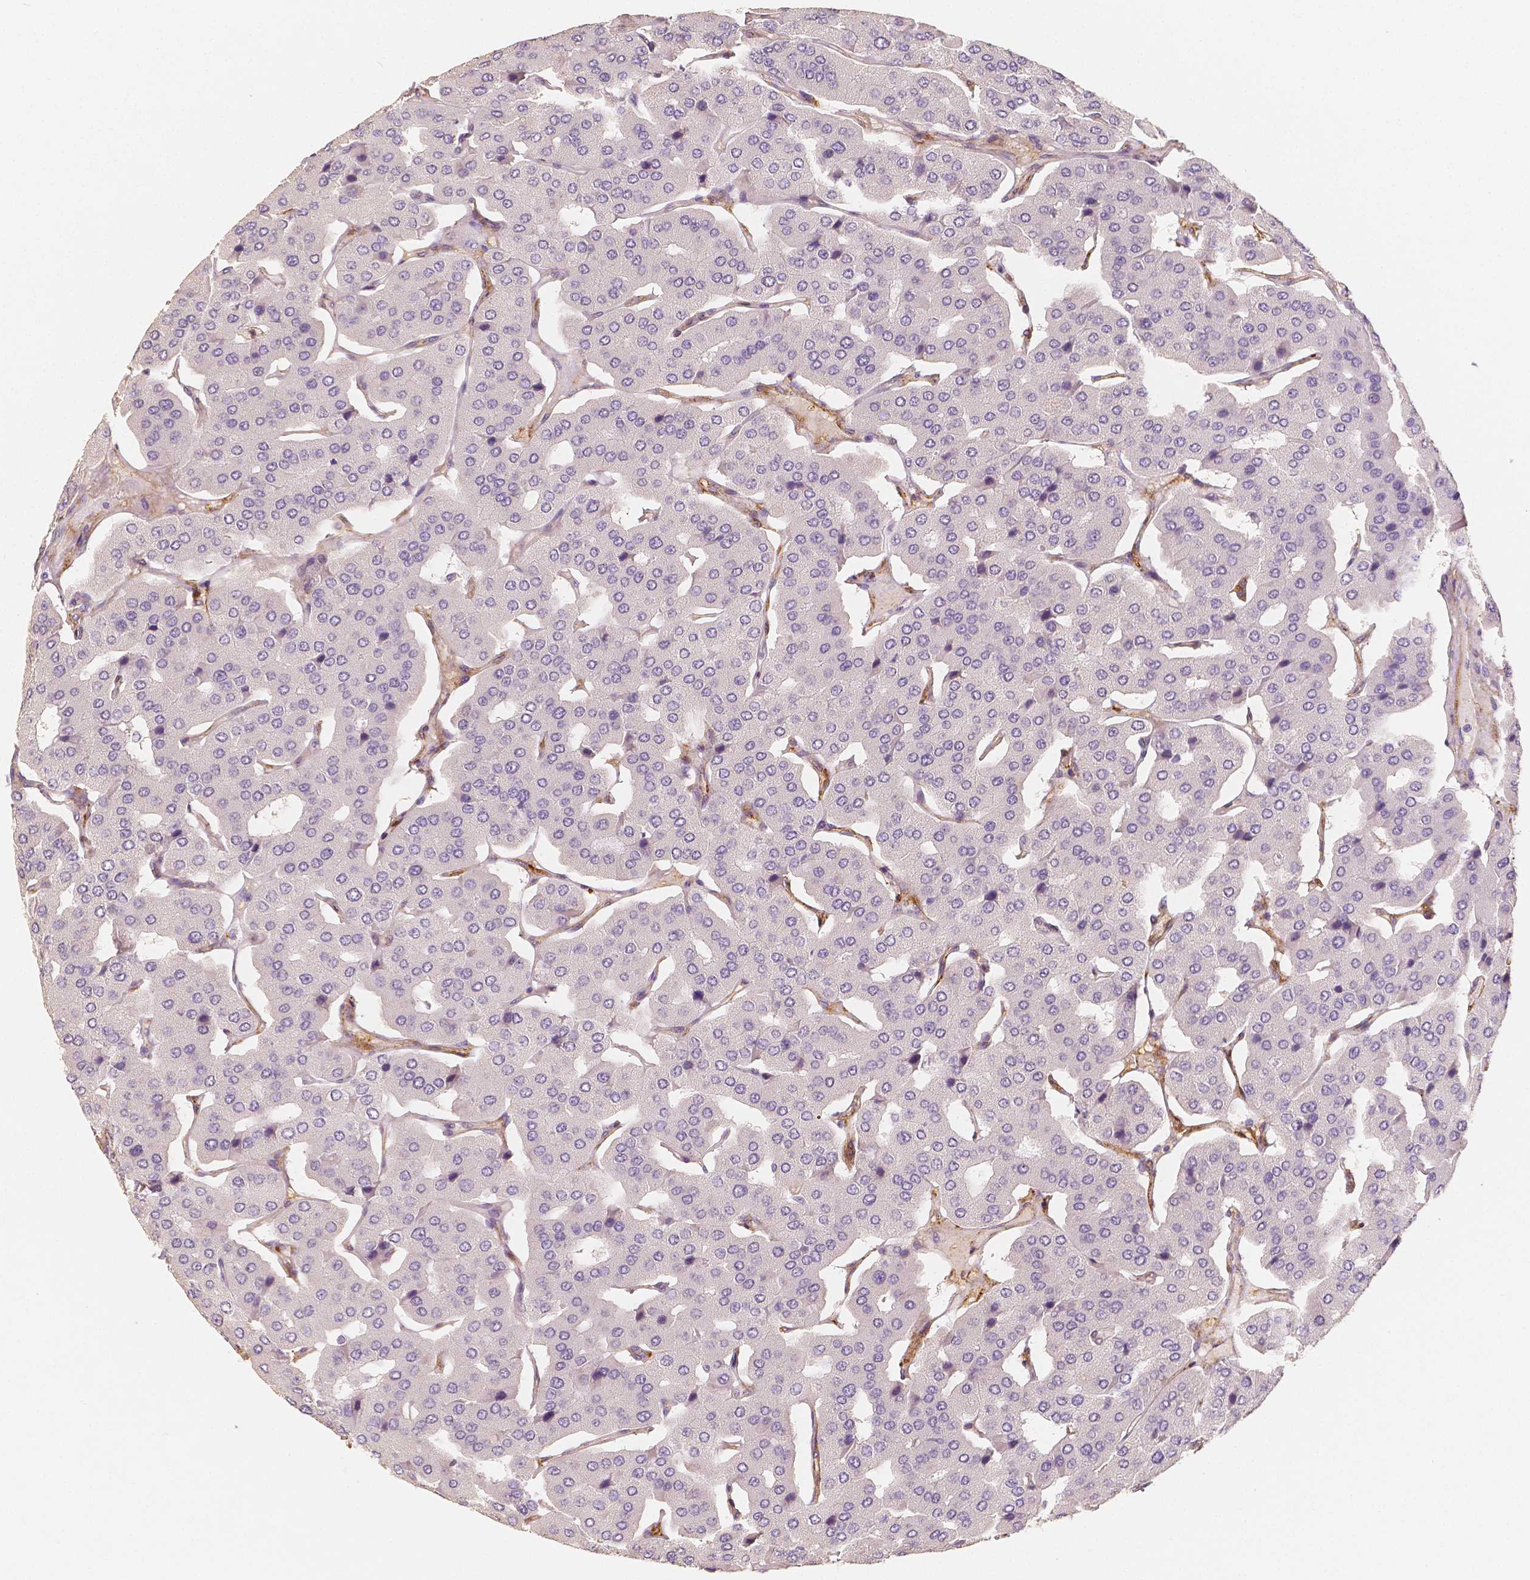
{"staining": {"intensity": "negative", "quantity": "none", "location": "none"}, "tissue": "parathyroid gland", "cell_type": "Glandular cells", "image_type": "normal", "snomed": [{"axis": "morphology", "description": "Normal tissue, NOS"}, {"axis": "morphology", "description": "Adenoma, NOS"}, {"axis": "topography", "description": "Parathyroid gland"}], "caption": "Immunohistochemistry of normal human parathyroid gland displays no positivity in glandular cells.", "gene": "THY1", "patient": {"sex": "female", "age": 86}}